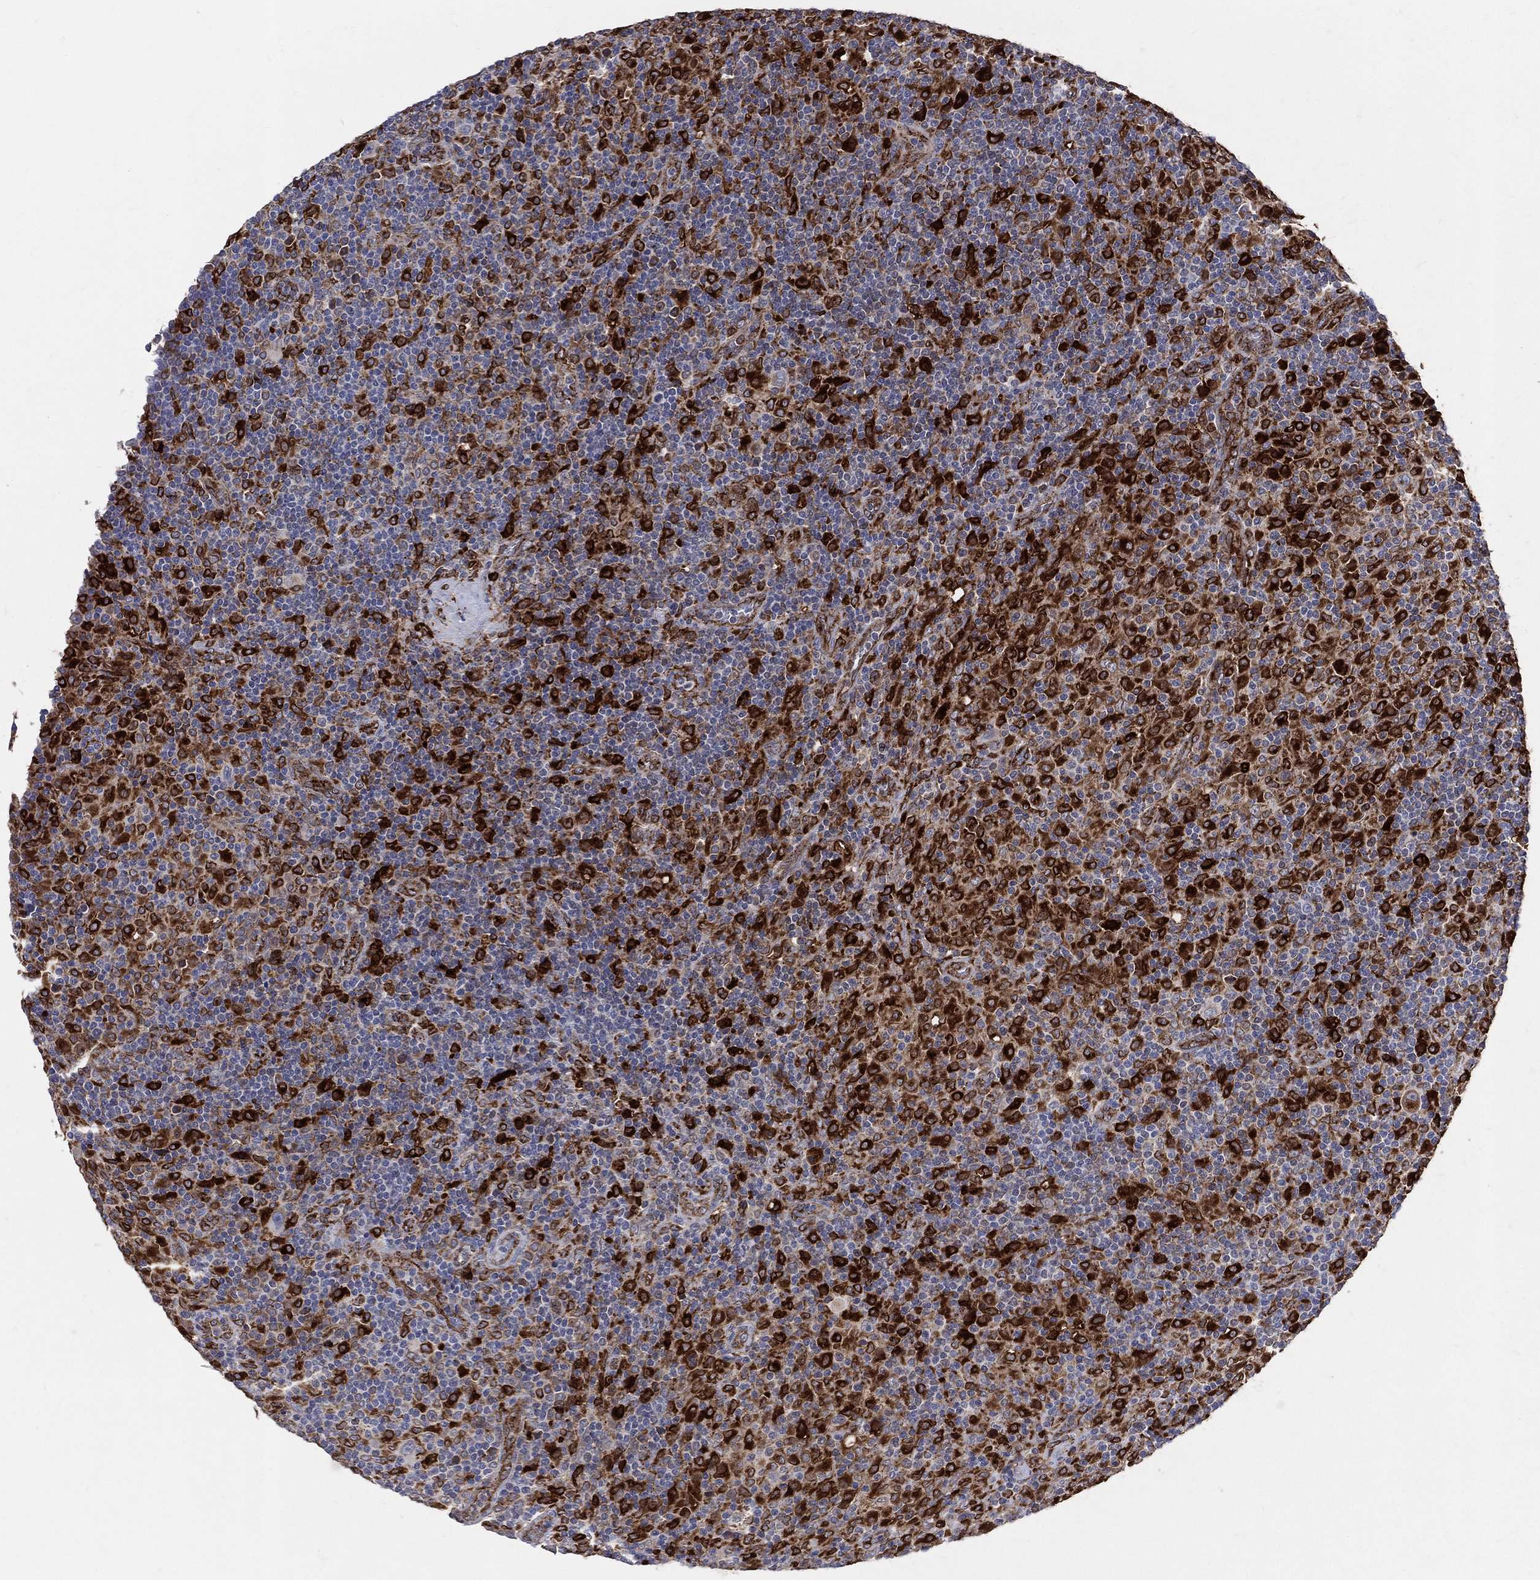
{"staining": {"intensity": "strong", "quantity": "25%-75%", "location": "cytoplasmic/membranous"}, "tissue": "lymphoma", "cell_type": "Tumor cells", "image_type": "cancer", "snomed": [{"axis": "morphology", "description": "Hodgkin's disease, NOS"}, {"axis": "topography", "description": "Lymph node"}], "caption": "Strong cytoplasmic/membranous positivity for a protein is seen in approximately 25%-75% of tumor cells of Hodgkin's disease using IHC.", "gene": "CD74", "patient": {"sex": "male", "age": 70}}